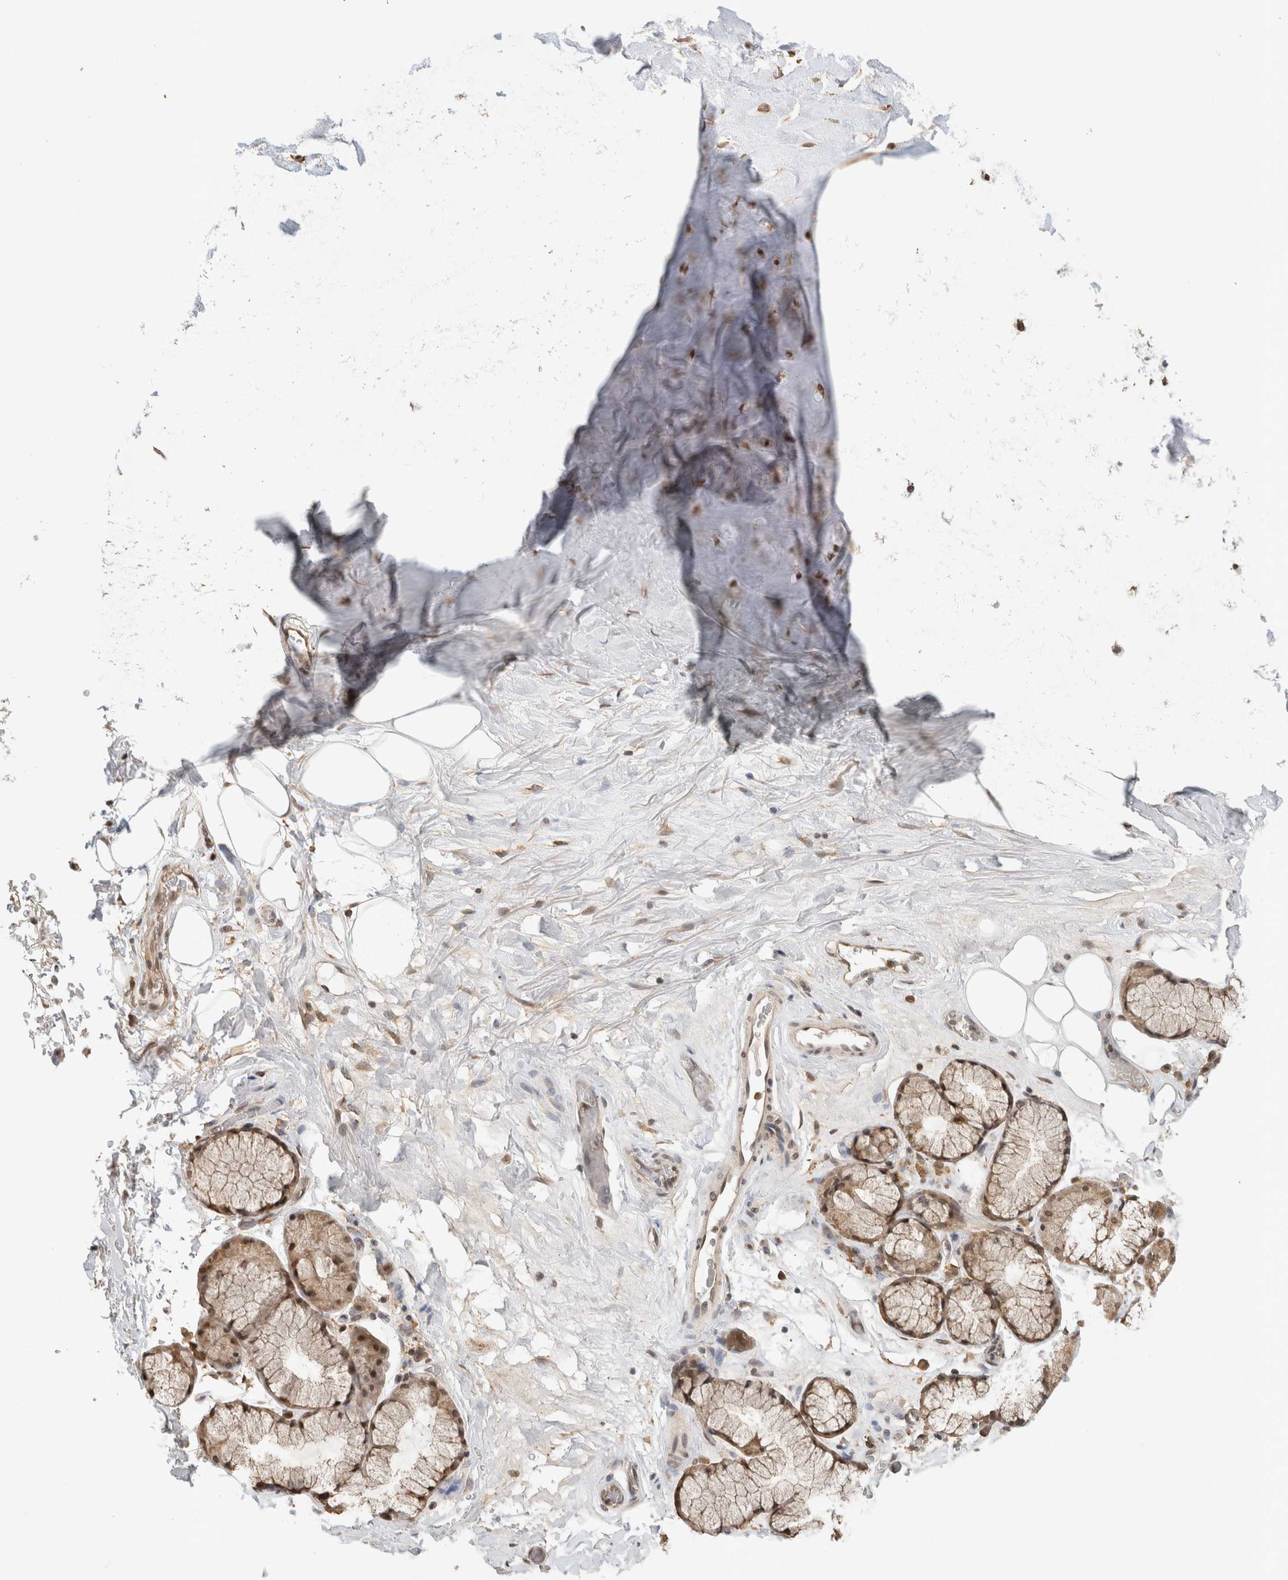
{"staining": {"intensity": "negative", "quantity": "none", "location": "none"}, "tissue": "adipose tissue", "cell_type": "Adipocytes", "image_type": "normal", "snomed": [{"axis": "morphology", "description": "Normal tissue, NOS"}, {"axis": "topography", "description": "Cartilage tissue"}], "caption": "IHC of normal adipose tissue reveals no positivity in adipocytes. (Brightfield microscopy of DAB (3,3'-diaminobenzidine) immunohistochemistry at high magnification).", "gene": "C1orf21", "patient": {"sex": "female", "age": 63}}